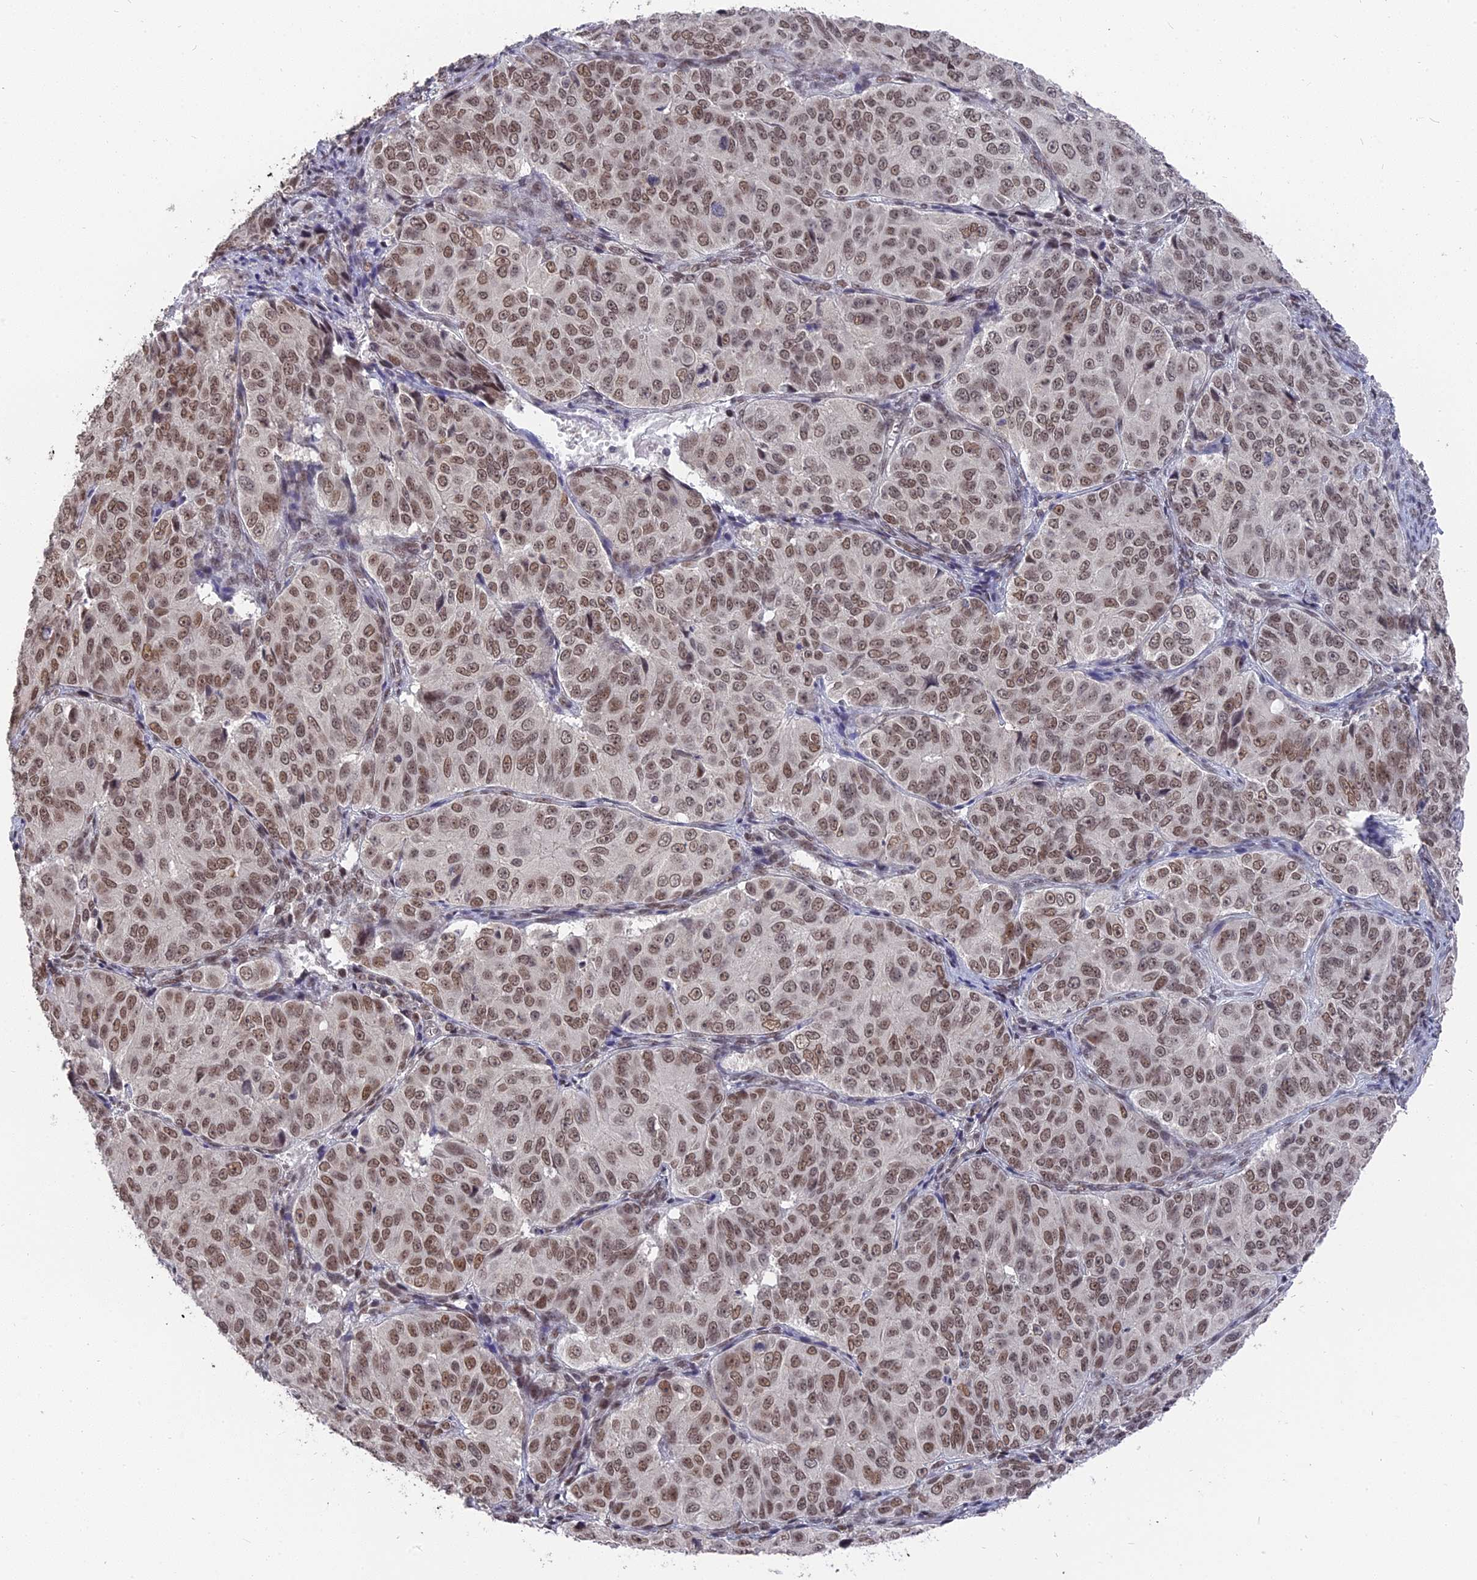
{"staining": {"intensity": "moderate", "quantity": ">75%", "location": "nuclear"}, "tissue": "ovarian cancer", "cell_type": "Tumor cells", "image_type": "cancer", "snomed": [{"axis": "morphology", "description": "Carcinoma, endometroid"}, {"axis": "topography", "description": "Ovary"}], "caption": "About >75% of tumor cells in human endometroid carcinoma (ovarian) demonstrate moderate nuclear protein expression as visualized by brown immunohistochemical staining.", "gene": "NR1H3", "patient": {"sex": "female", "age": 51}}